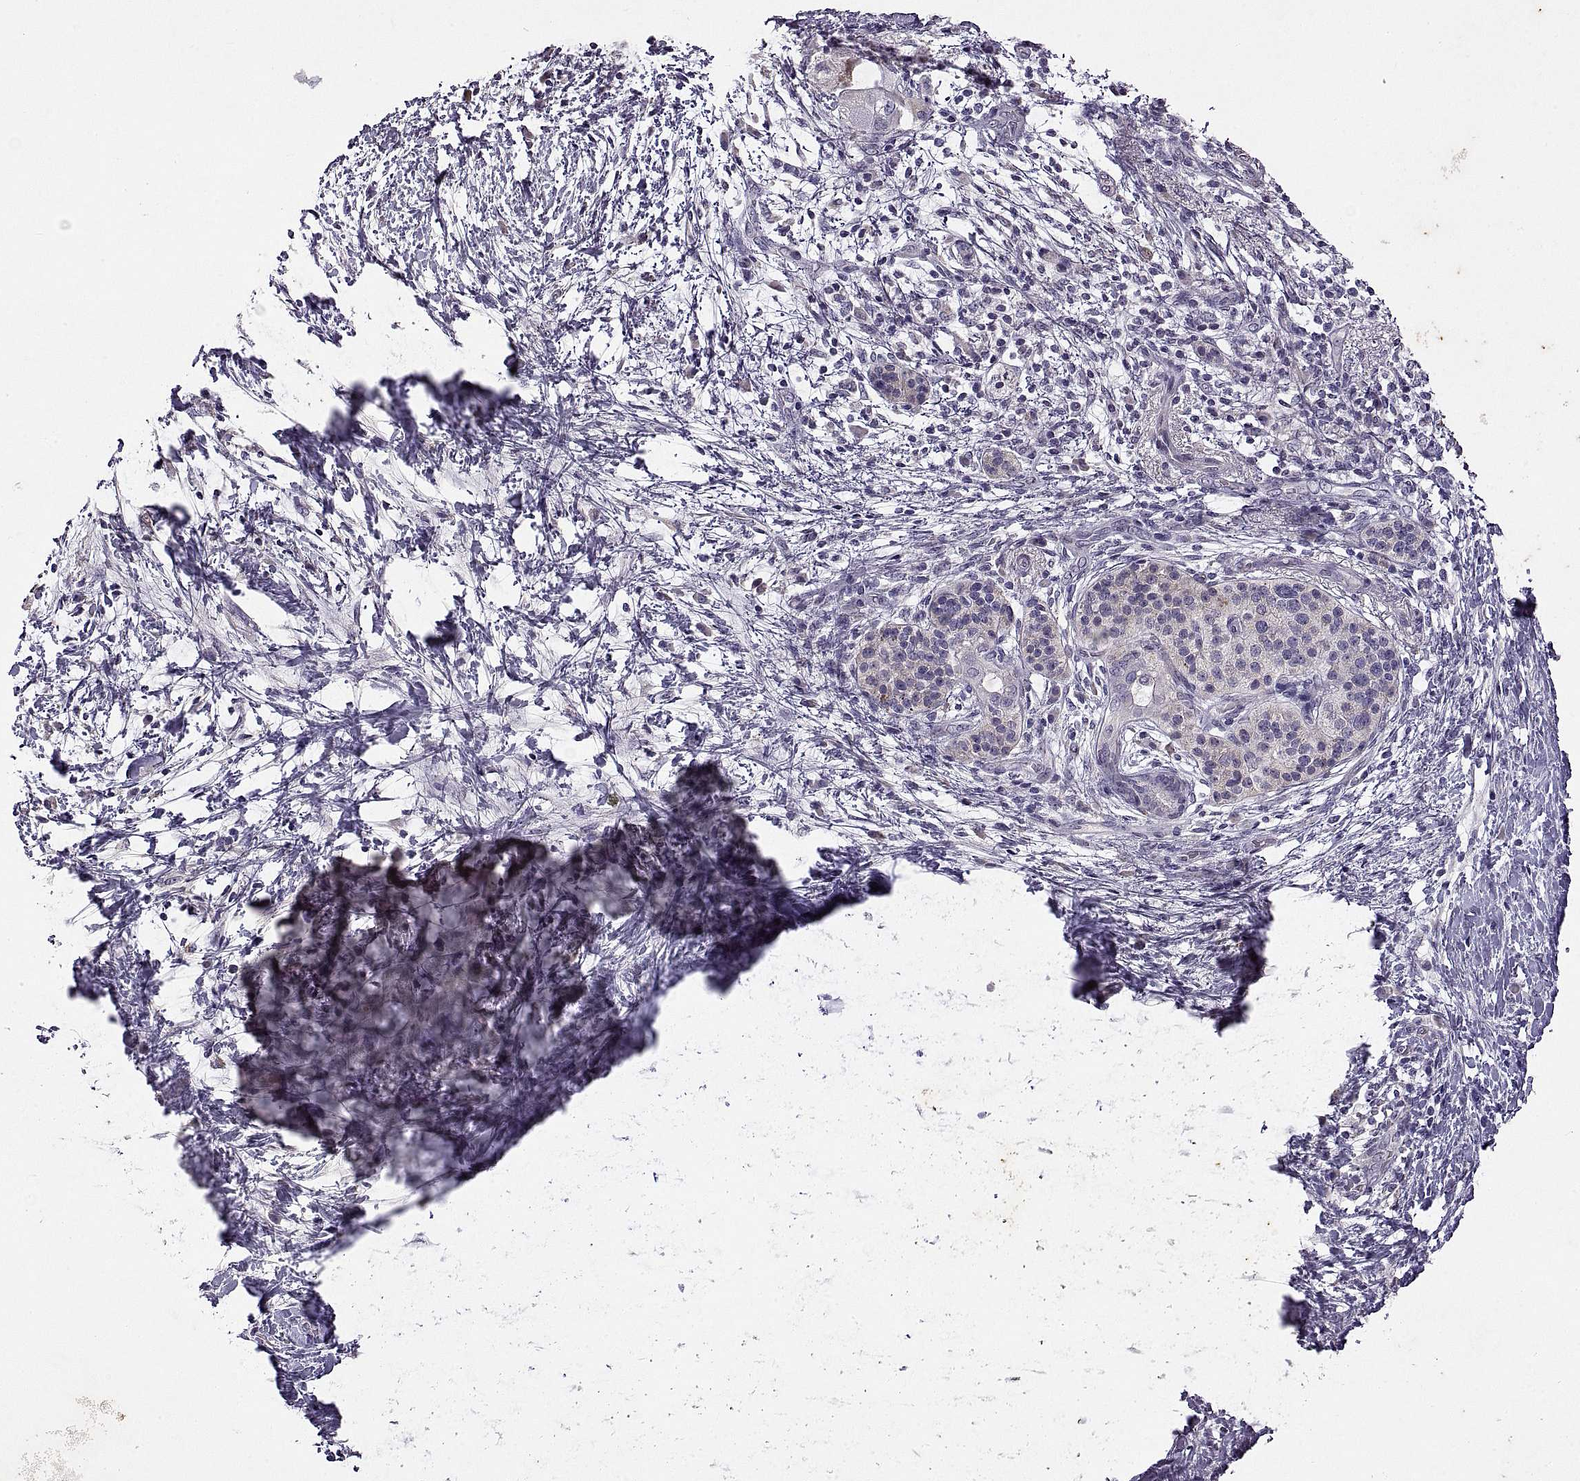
{"staining": {"intensity": "negative", "quantity": "none", "location": "none"}, "tissue": "pancreatic cancer", "cell_type": "Tumor cells", "image_type": "cancer", "snomed": [{"axis": "morphology", "description": "Adenocarcinoma, NOS"}, {"axis": "topography", "description": "Pancreas"}], "caption": "Adenocarcinoma (pancreatic) was stained to show a protein in brown. There is no significant expression in tumor cells. (DAB (3,3'-diaminobenzidine) immunohistochemistry visualized using brightfield microscopy, high magnification).", "gene": "DEFB136", "patient": {"sex": "female", "age": 72}}